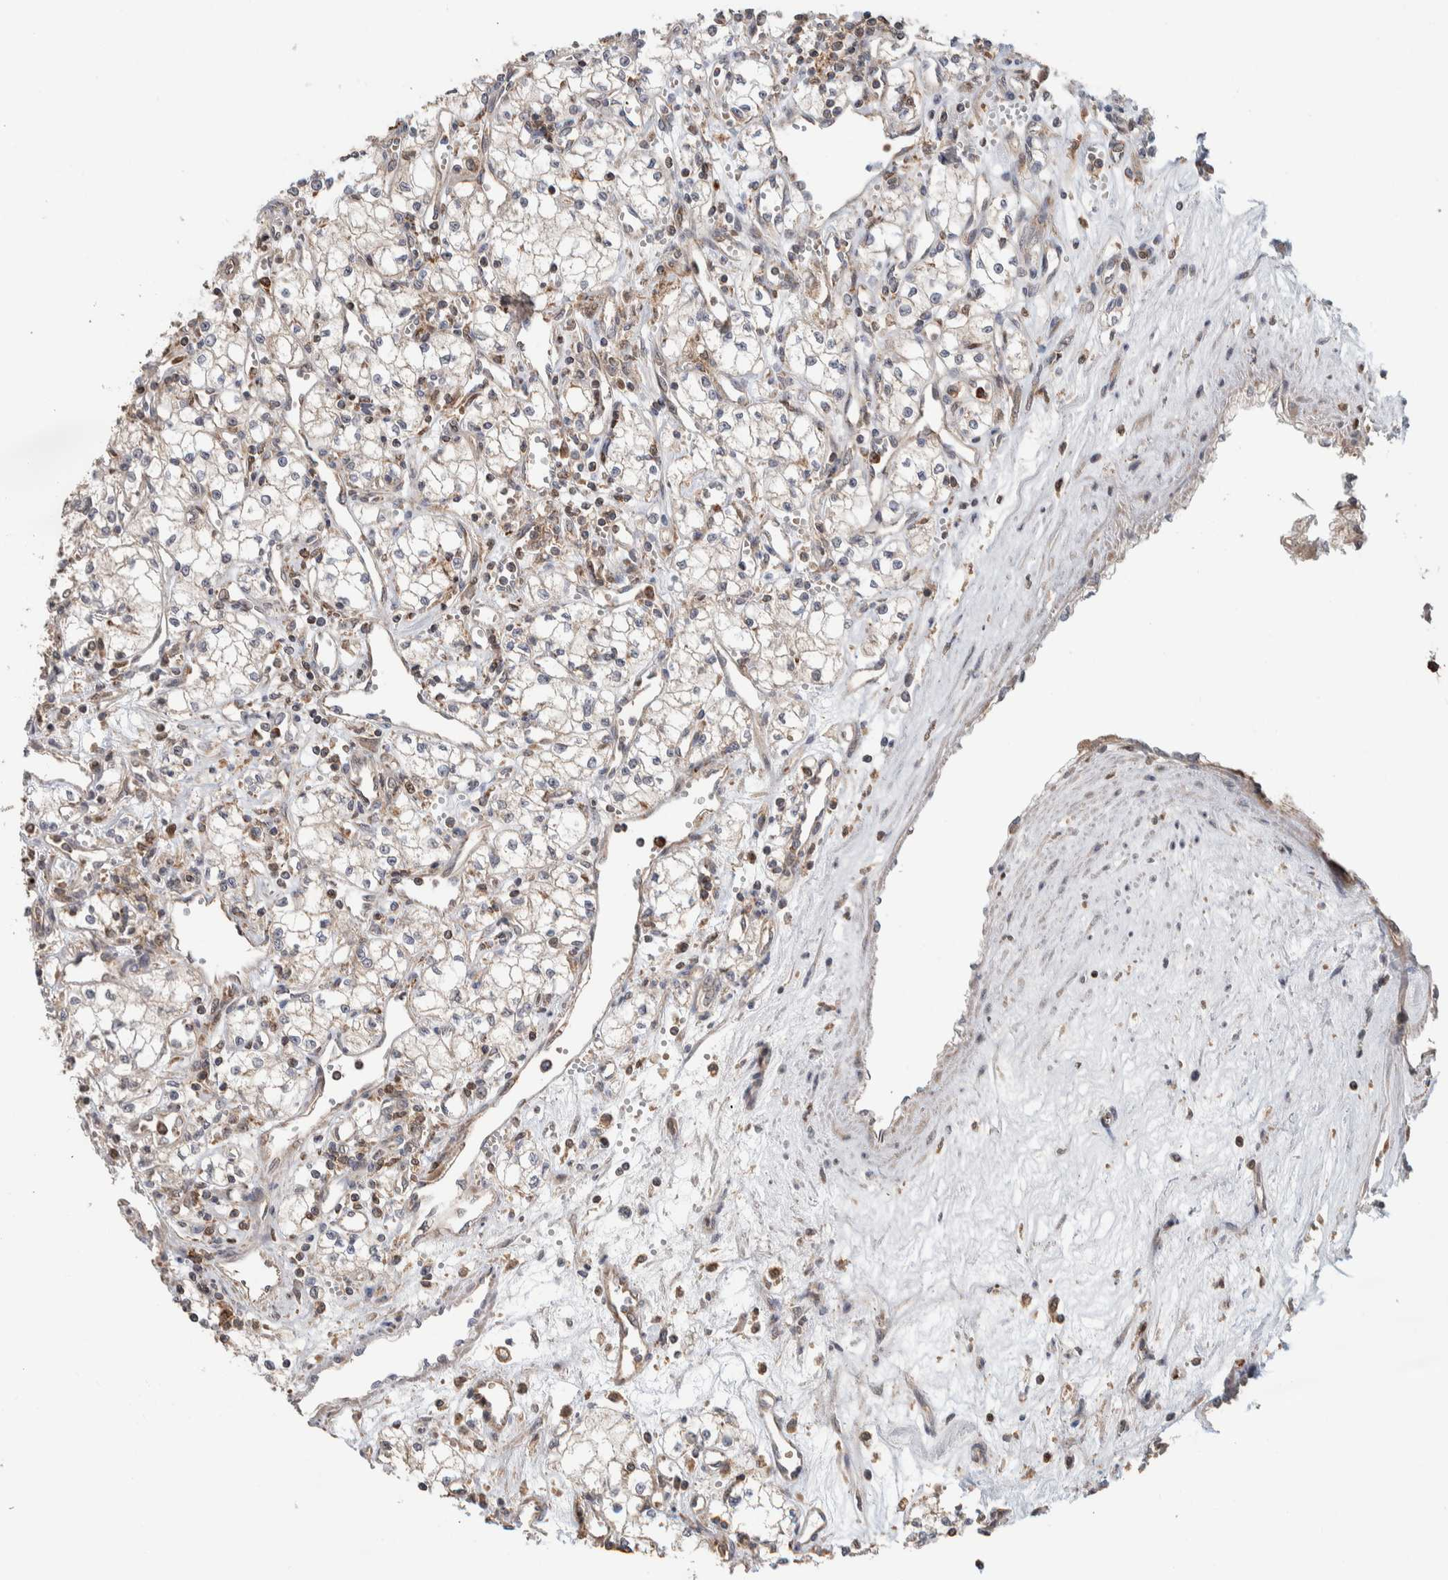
{"staining": {"intensity": "weak", "quantity": "25%-75%", "location": "cytoplasmic/membranous"}, "tissue": "renal cancer", "cell_type": "Tumor cells", "image_type": "cancer", "snomed": [{"axis": "morphology", "description": "Adenocarcinoma, NOS"}, {"axis": "topography", "description": "Kidney"}], "caption": "An image of human adenocarcinoma (renal) stained for a protein displays weak cytoplasmic/membranous brown staining in tumor cells. The staining was performed using DAB, with brown indicating positive protein expression. Nuclei are stained blue with hematoxylin.", "gene": "VPS53", "patient": {"sex": "male", "age": 59}}